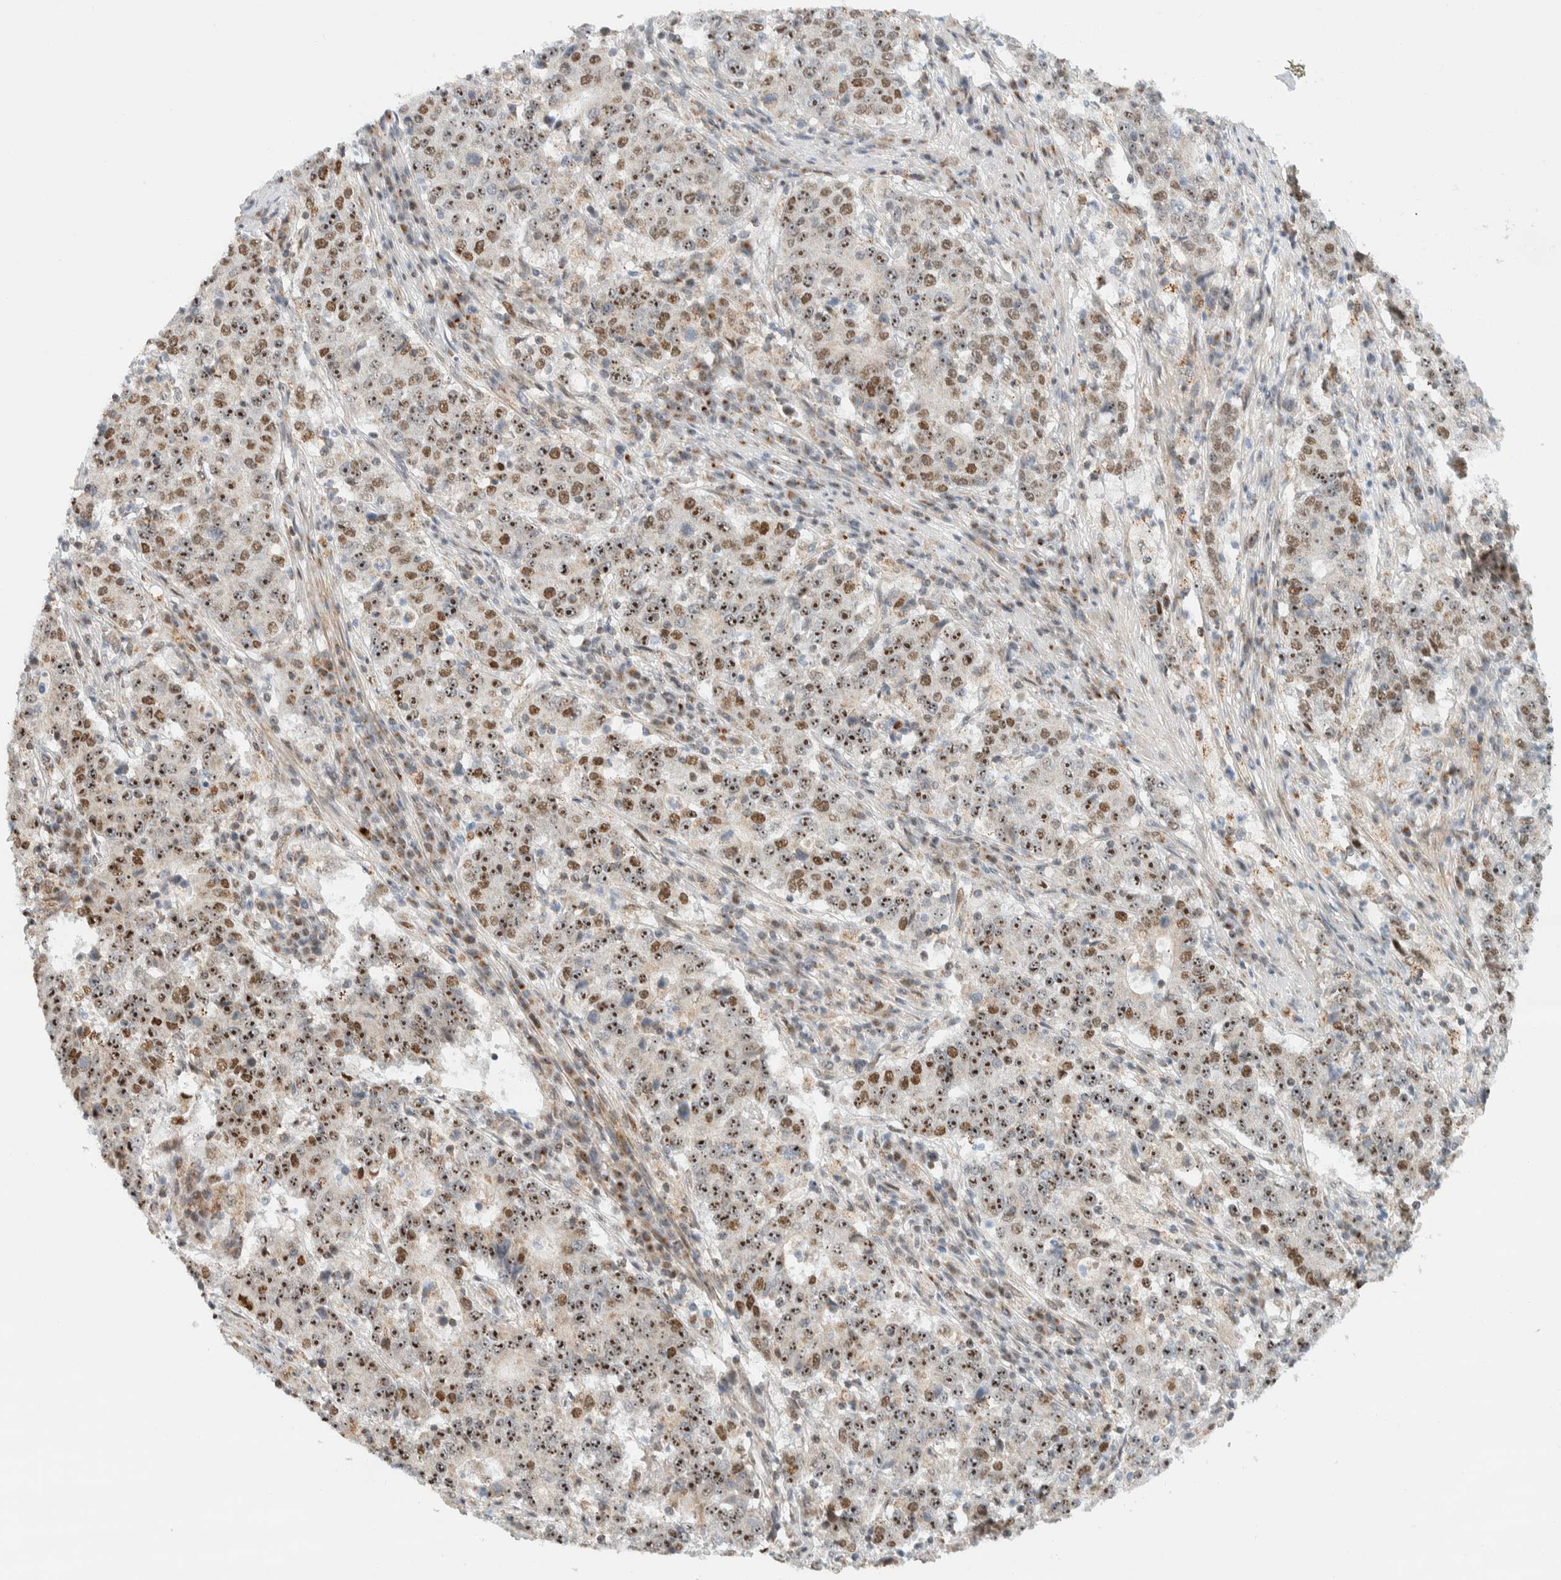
{"staining": {"intensity": "strong", "quantity": ">75%", "location": "nuclear"}, "tissue": "stomach cancer", "cell_type": "Tumor cells", "image_type": "cancer", "snomed": [{"axis": "morphology", "description": "Adenocarcinoma, NOS"}, {"axis": "topography", "description": "Stomach"}], "caption": "Strong nuclear staining for a protein is seen in about >75% of tumor cells of stomach cancer (adenocarcinoma) using immunohistochemistry.", "gene": "TSPAN32", "patient": {"sex": "male", "age": 59}}